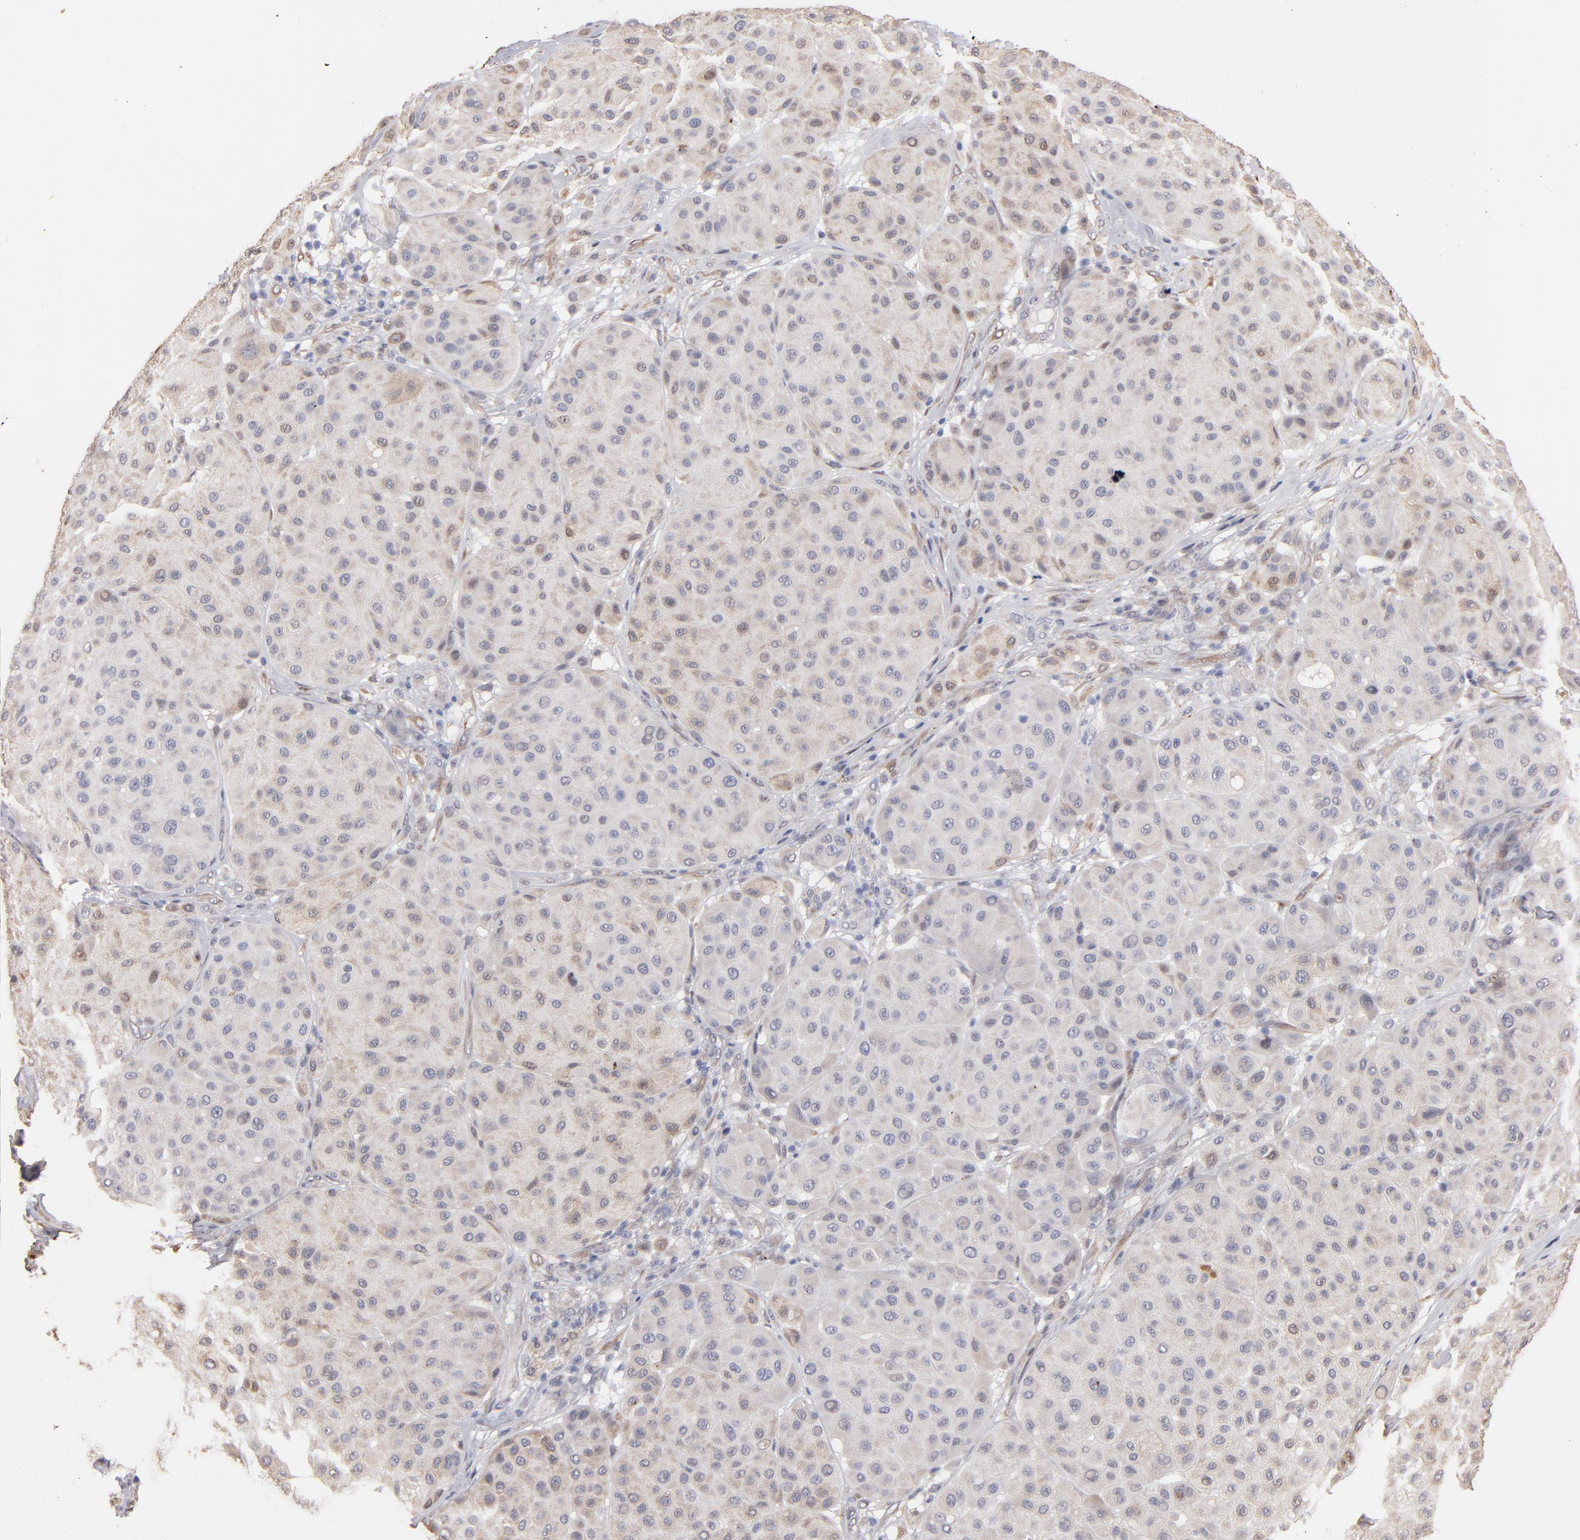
{"staining": {"intensity": "weak", "quantity": ">75%", "location": "cytoplasmic/membranous"}, "tissue": "melanoma", "cell_type": "Tumor cells", "image_type": "cancer", "snomed": [{"axis": "morphology", "description": "Normal tissue, NOS"}, {"axis": "morphology", "description": "Malignant melanoma, Metastatic site"}, {"axis": "topography", "description": "Skin"}], "caption": "High-power microscopy captured an immunohistochemistry (IHC) image of malignant melanoma (metastatic site), revealing weak cytoplasmic/membranous expression in approximately >75% of tumor cells.", "gene": "PGRMC1", "patient": {"sex": "male", "age": 41}}